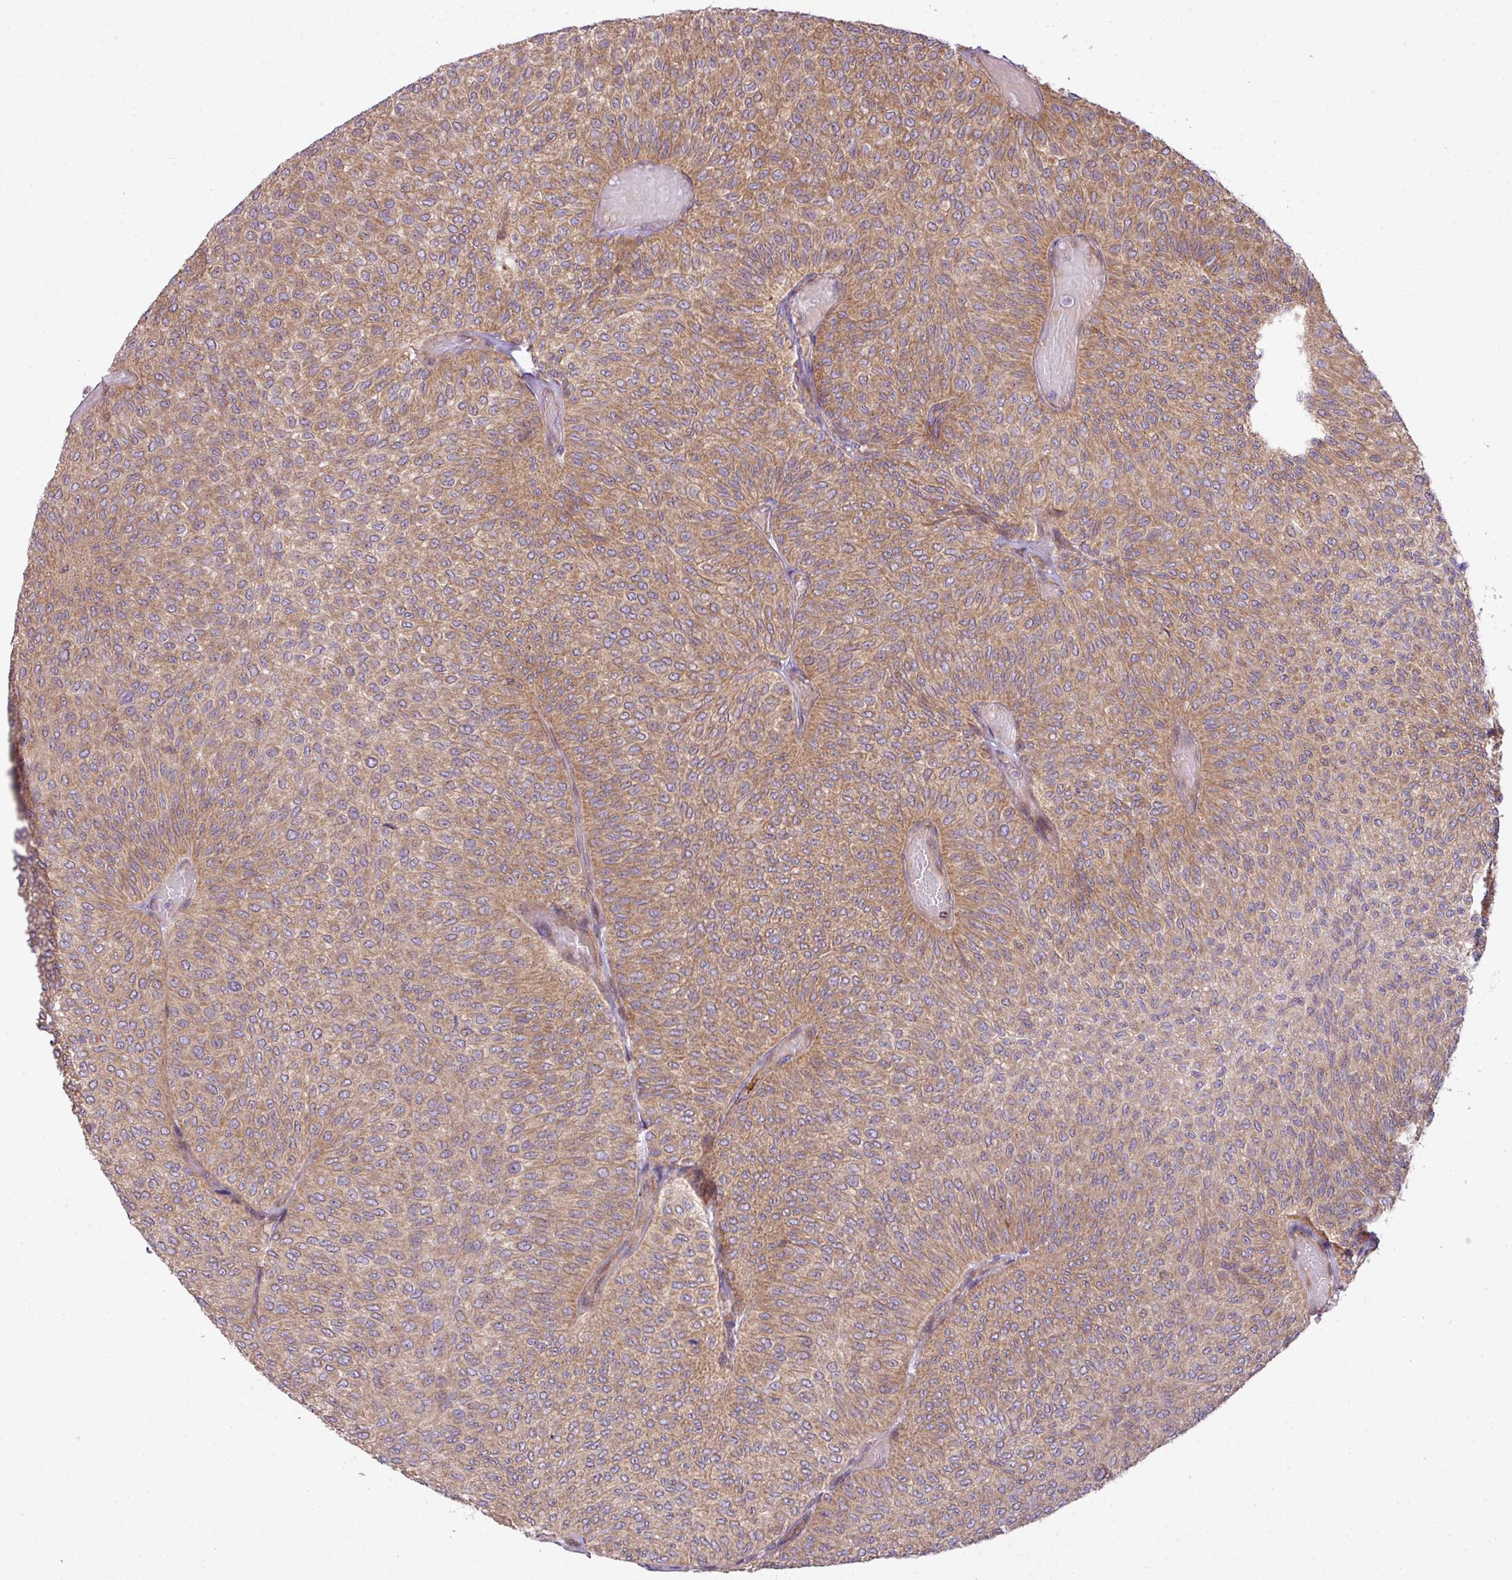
{"staining": {"intensity": "moderate", "quantity": ">75%", "location": "cytoplasmic/membranous"}, "tissue": "urothelial cancer", "cell_type": "Tumor cells", "image_type": "cancer", "snomed": [{"axis": "morphology", "description": "Urothelial carcinoma, Low grade"}, {"axis": "topography", "description": "Urinary bladder"}], "caption": "Immunohistochemistry histopathology image of neoplastic tissue: urothelial carcinoma (low-grade) stained using IHC shows medium levels of moderate protein expression localized specifically in the cytoplasmic/membranous of tumor cells, appearing as a cytoplasmic/membranous brown color.", "gene": "COX18", "patient": {"sex": "male", "age": 78}}